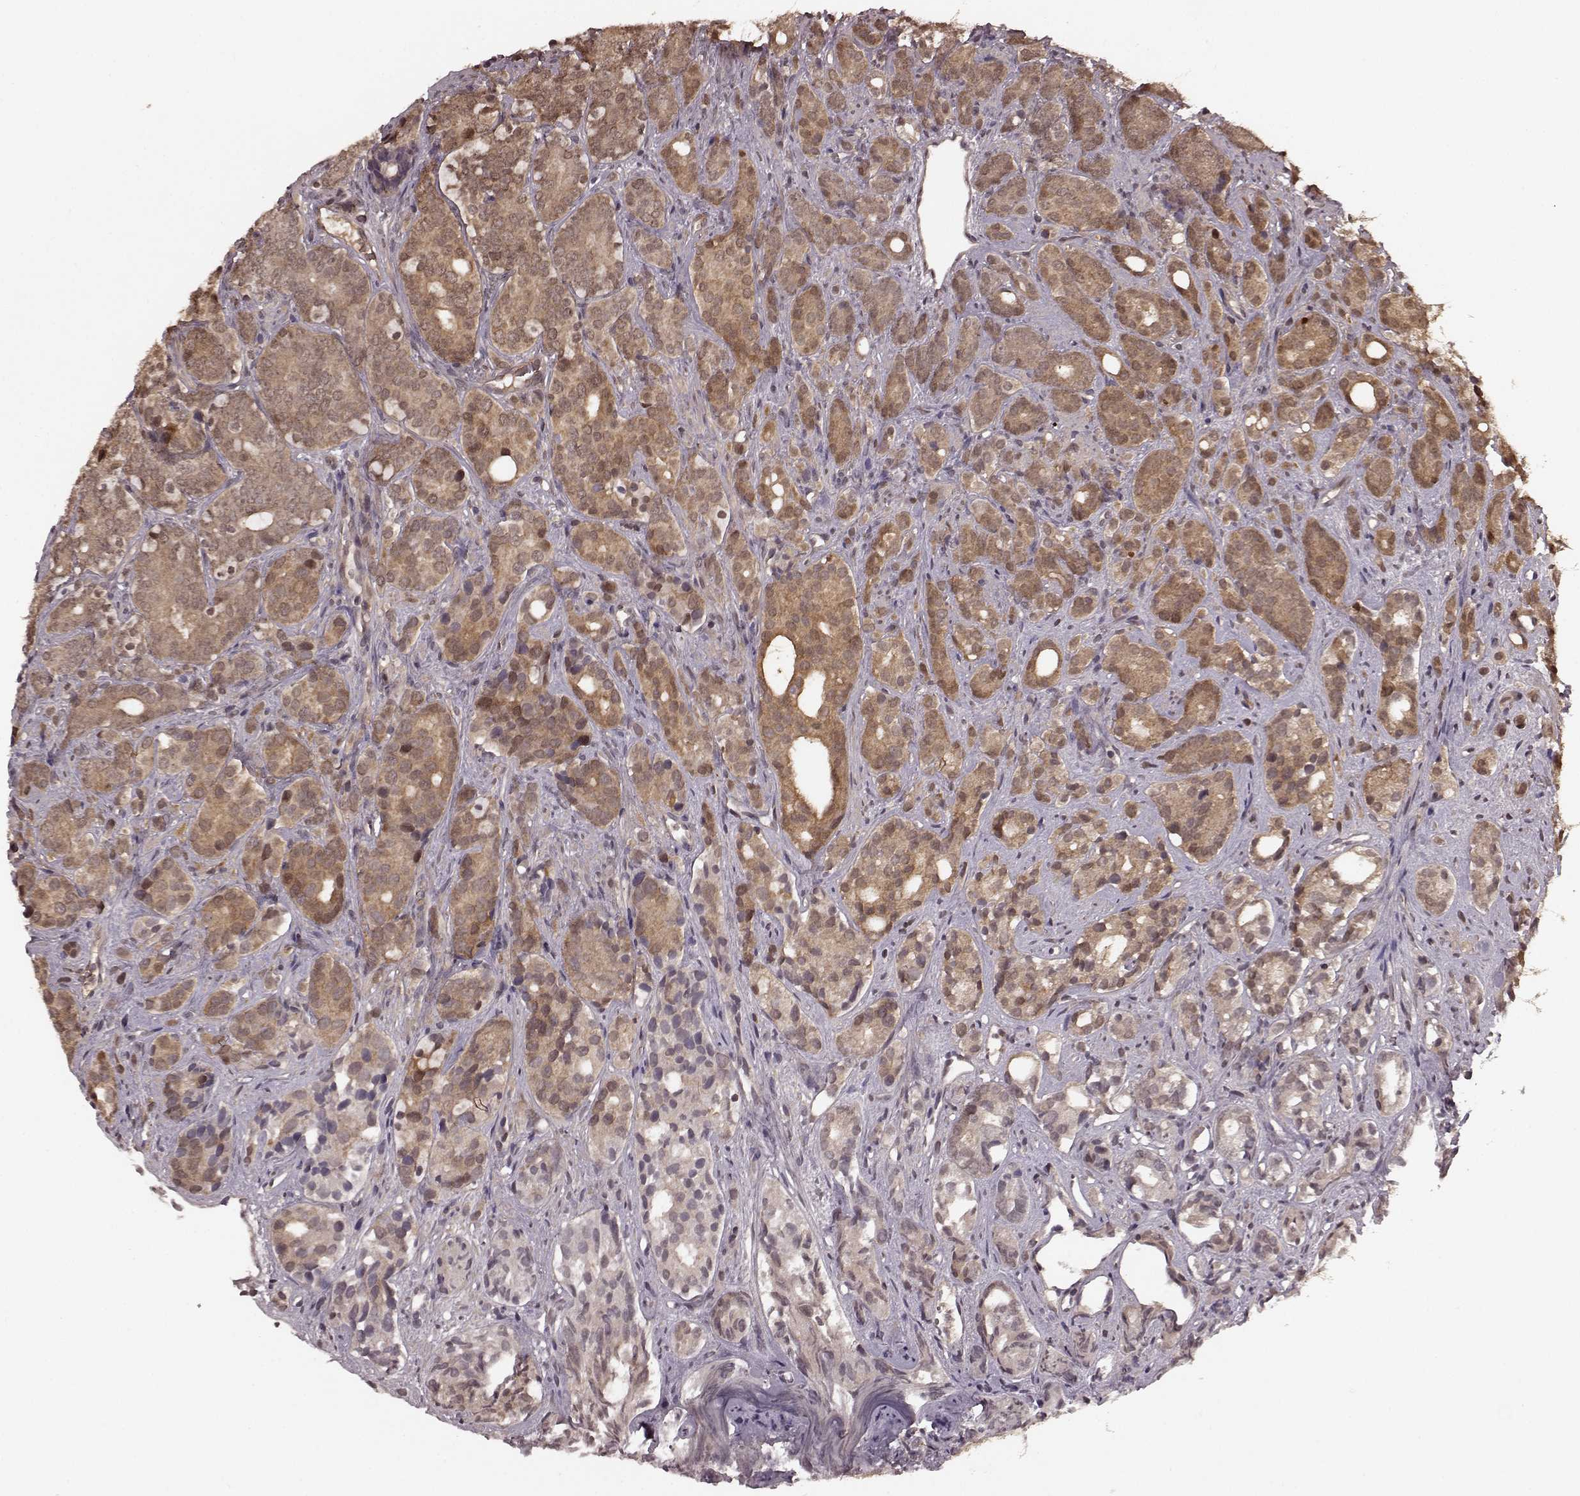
{"staining": {"intensity": "weak", "quantity": "25%-75%", "location": "cytoplasmic/membranous,nuclear"}, "tissue": "prostate cancer", "cell_type": "Tumor cells", "image_type": "cancer", "snomed": [{"axis": "morphology", "description": "Adenocarcinoma, High grade"}, {"axis": "topography", "description": "Prostate"}], "caption": "A micrograph of human prostate cancer (adenocarcinoma (high-grade)) stained for a protein shows weak cytoplasmic/membranous and nuclear brown staining in tumor cells.", "gene": "GSS", "patient": {"sex": "male", "age": 84}}